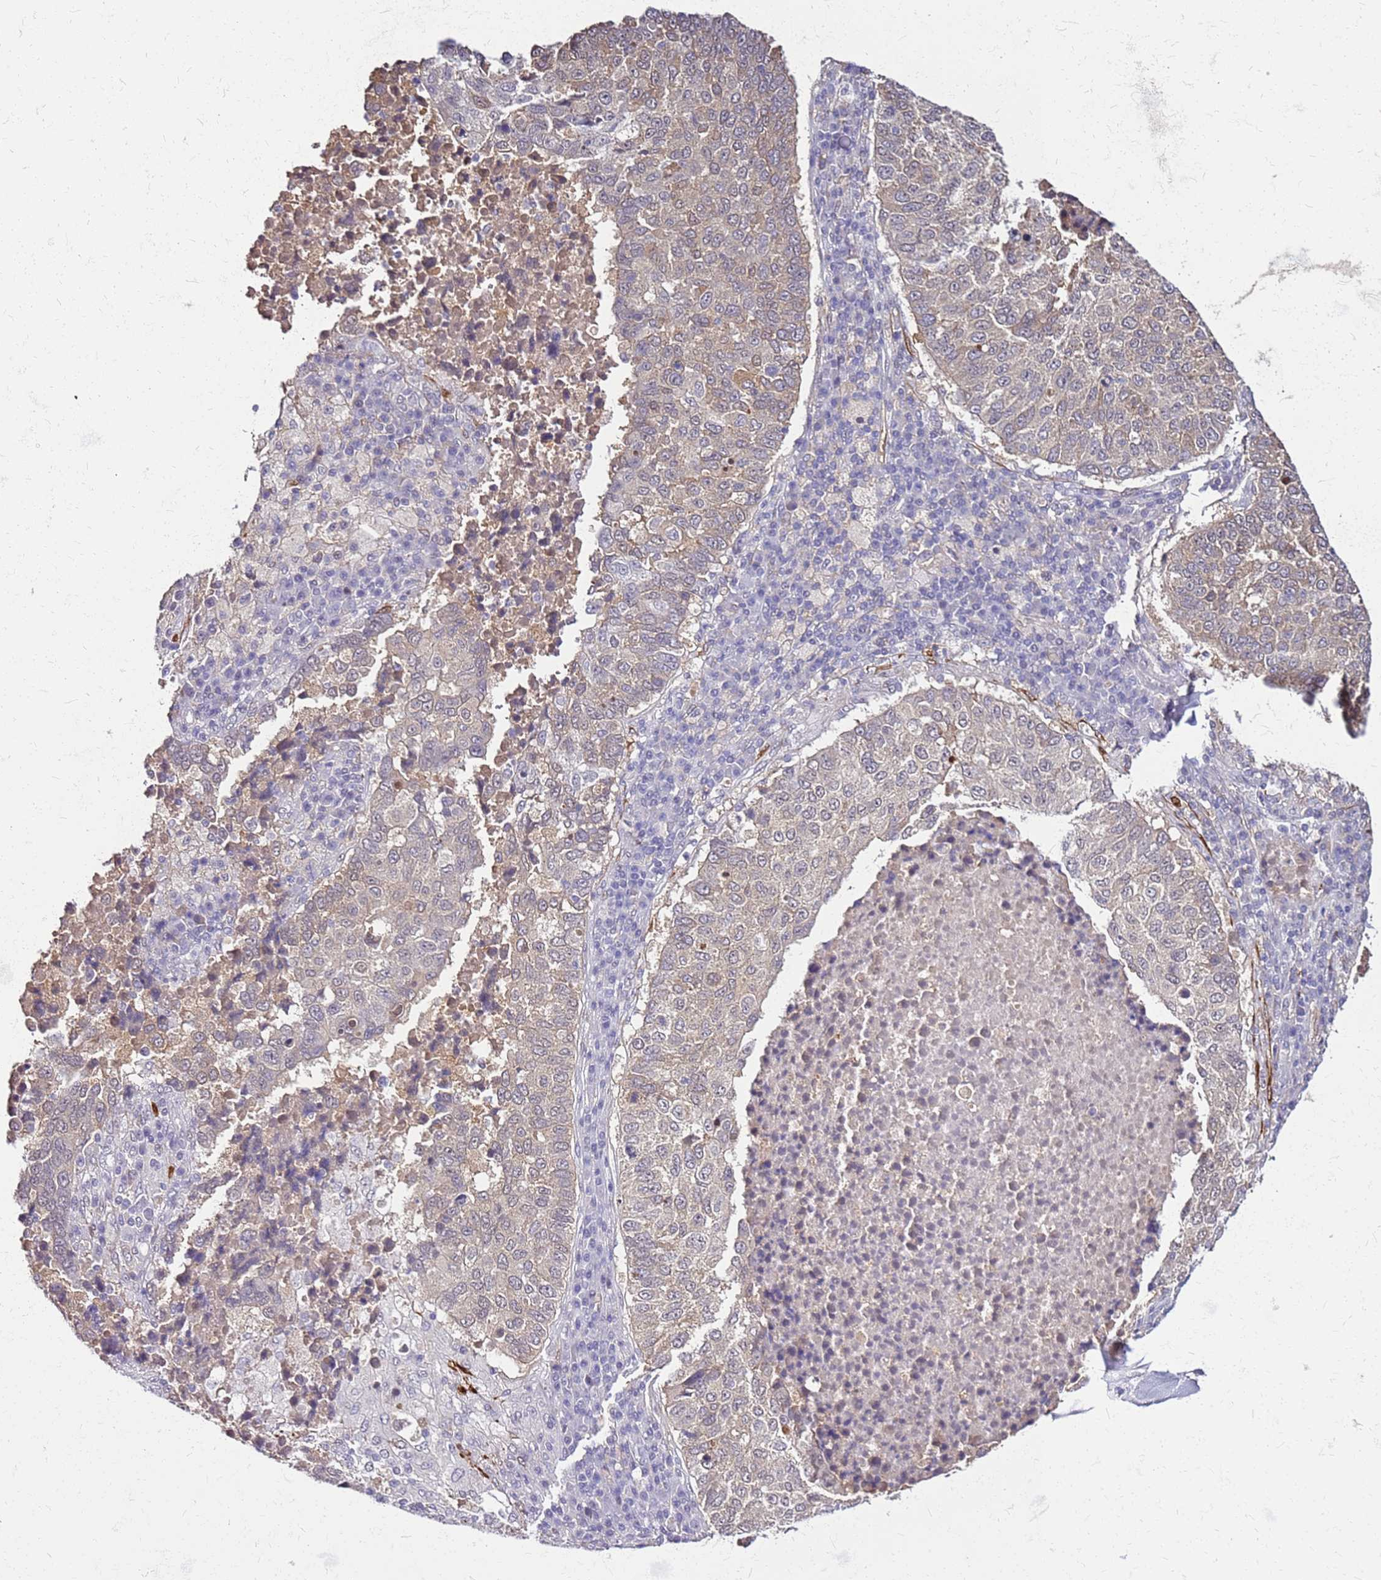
{"staining": {"intensity": "weak", "quantity": "25%-75%", "location": "cytoplasmic/membranous"}, "tissue": "lung cancer", "cell_type": "Tumor cells", "image_type": "cancer", "snomed": [{"axis": "morphology", "description": "Squamous cell carcinoma, NOS"}, {"axis": "topography", "description": "Lung"}], "caption": "Immunohistochemistry (IHC) image of neoplastic tissue: human lung cancer stained using immunohistochemistry (IHC) displays low levels of weak protein expression localized specifically in the cytoplasmic/membranous of tumor cells, appearing as a cytoplasmic/membranous brown color.", "gene": "ALDH1A3", "patient": {"sex": "male", "age": 73}}